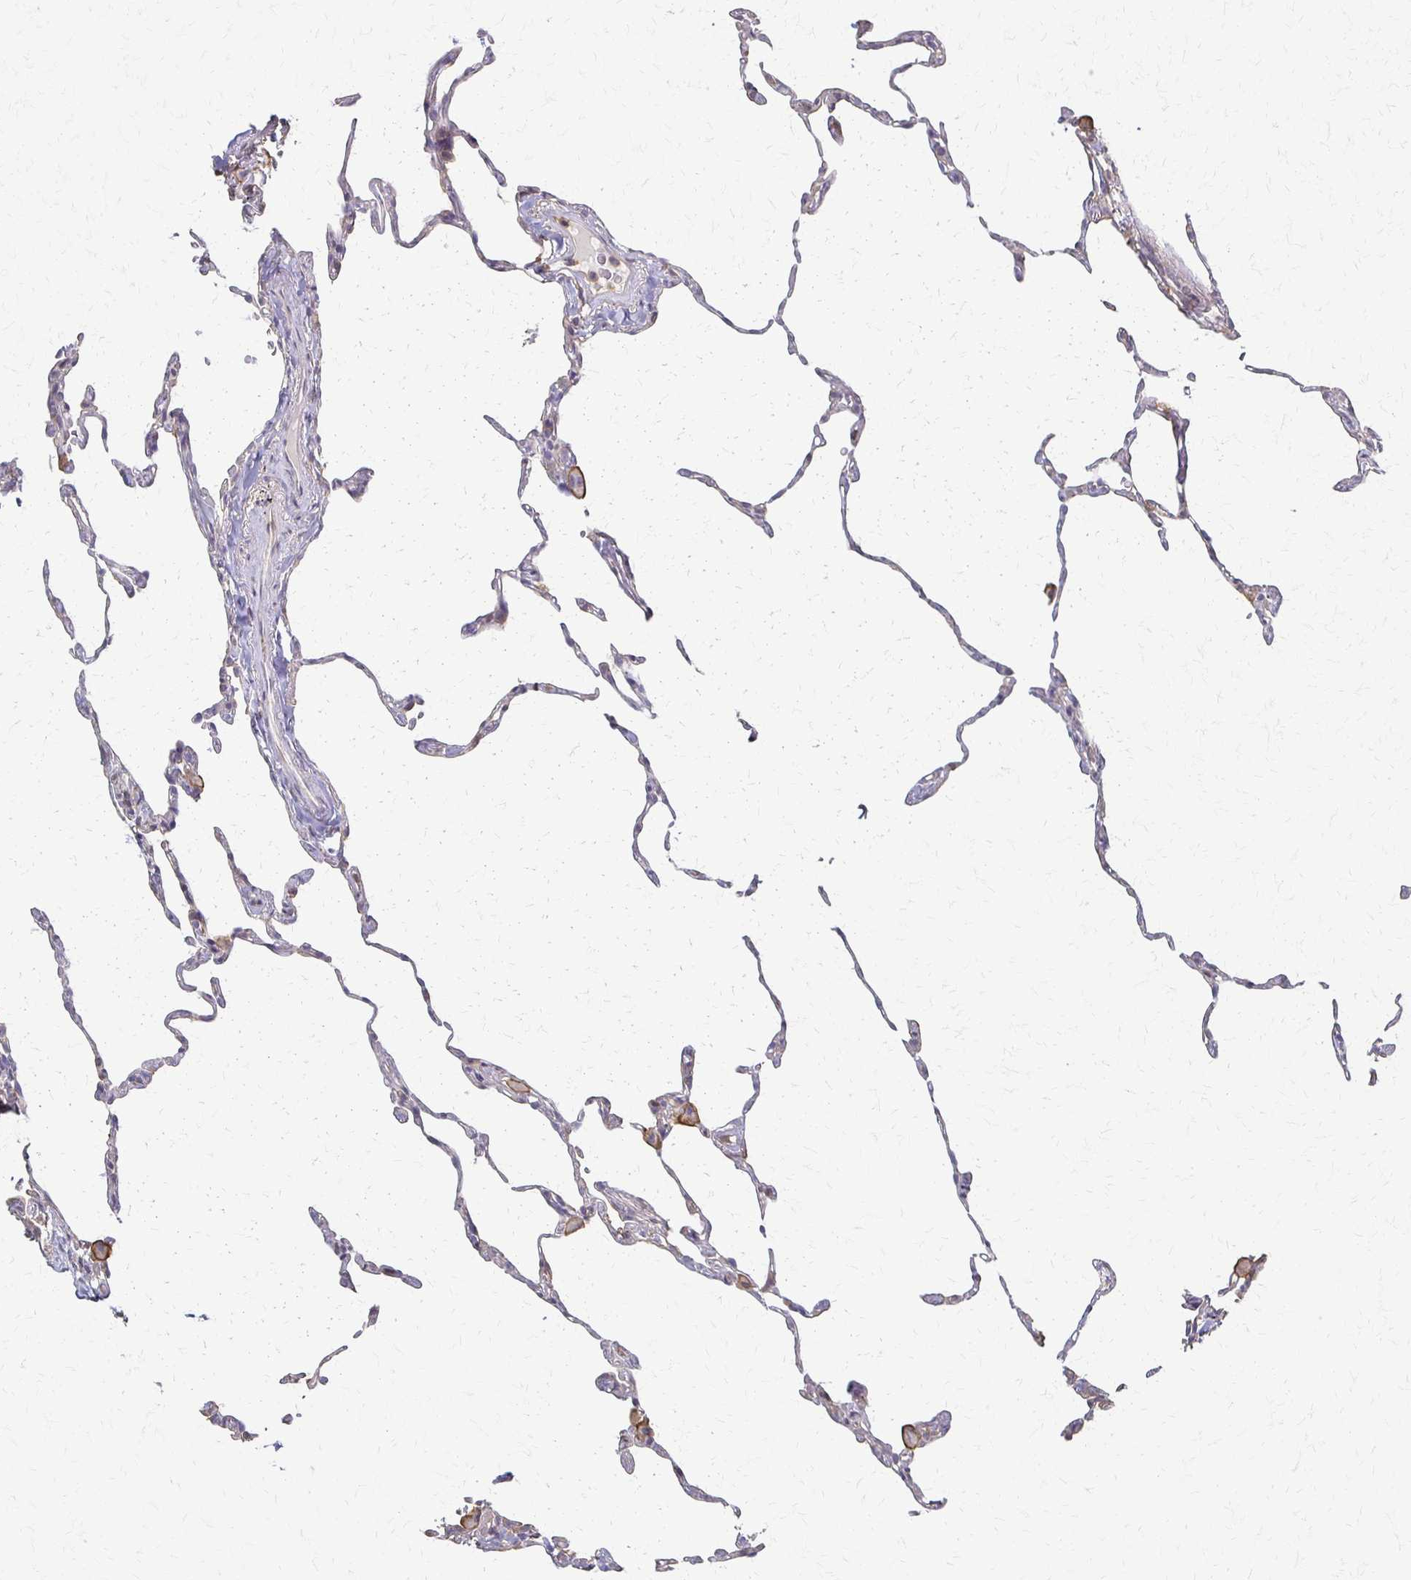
{"staining": {"intensity": "negative", "quantity": "none", "location": "none"}, "tissue": "lung", "cell_type": "Alveolar cells", "image_type": "normal", "snomed": [{"axis": "morphology", "description": "Normal tissue, NOS"}, {"axis": "topography", "description": "Lung"}], "caption": "A micrograph of lung stained for a protein exhibits no brown staining in alveolar cells. (Immunohistochemistry (ihc), brightfield microscopy, high magnification).", "gene": "C1QTNF7", "patient": {"sex": "female", "age": 57}}